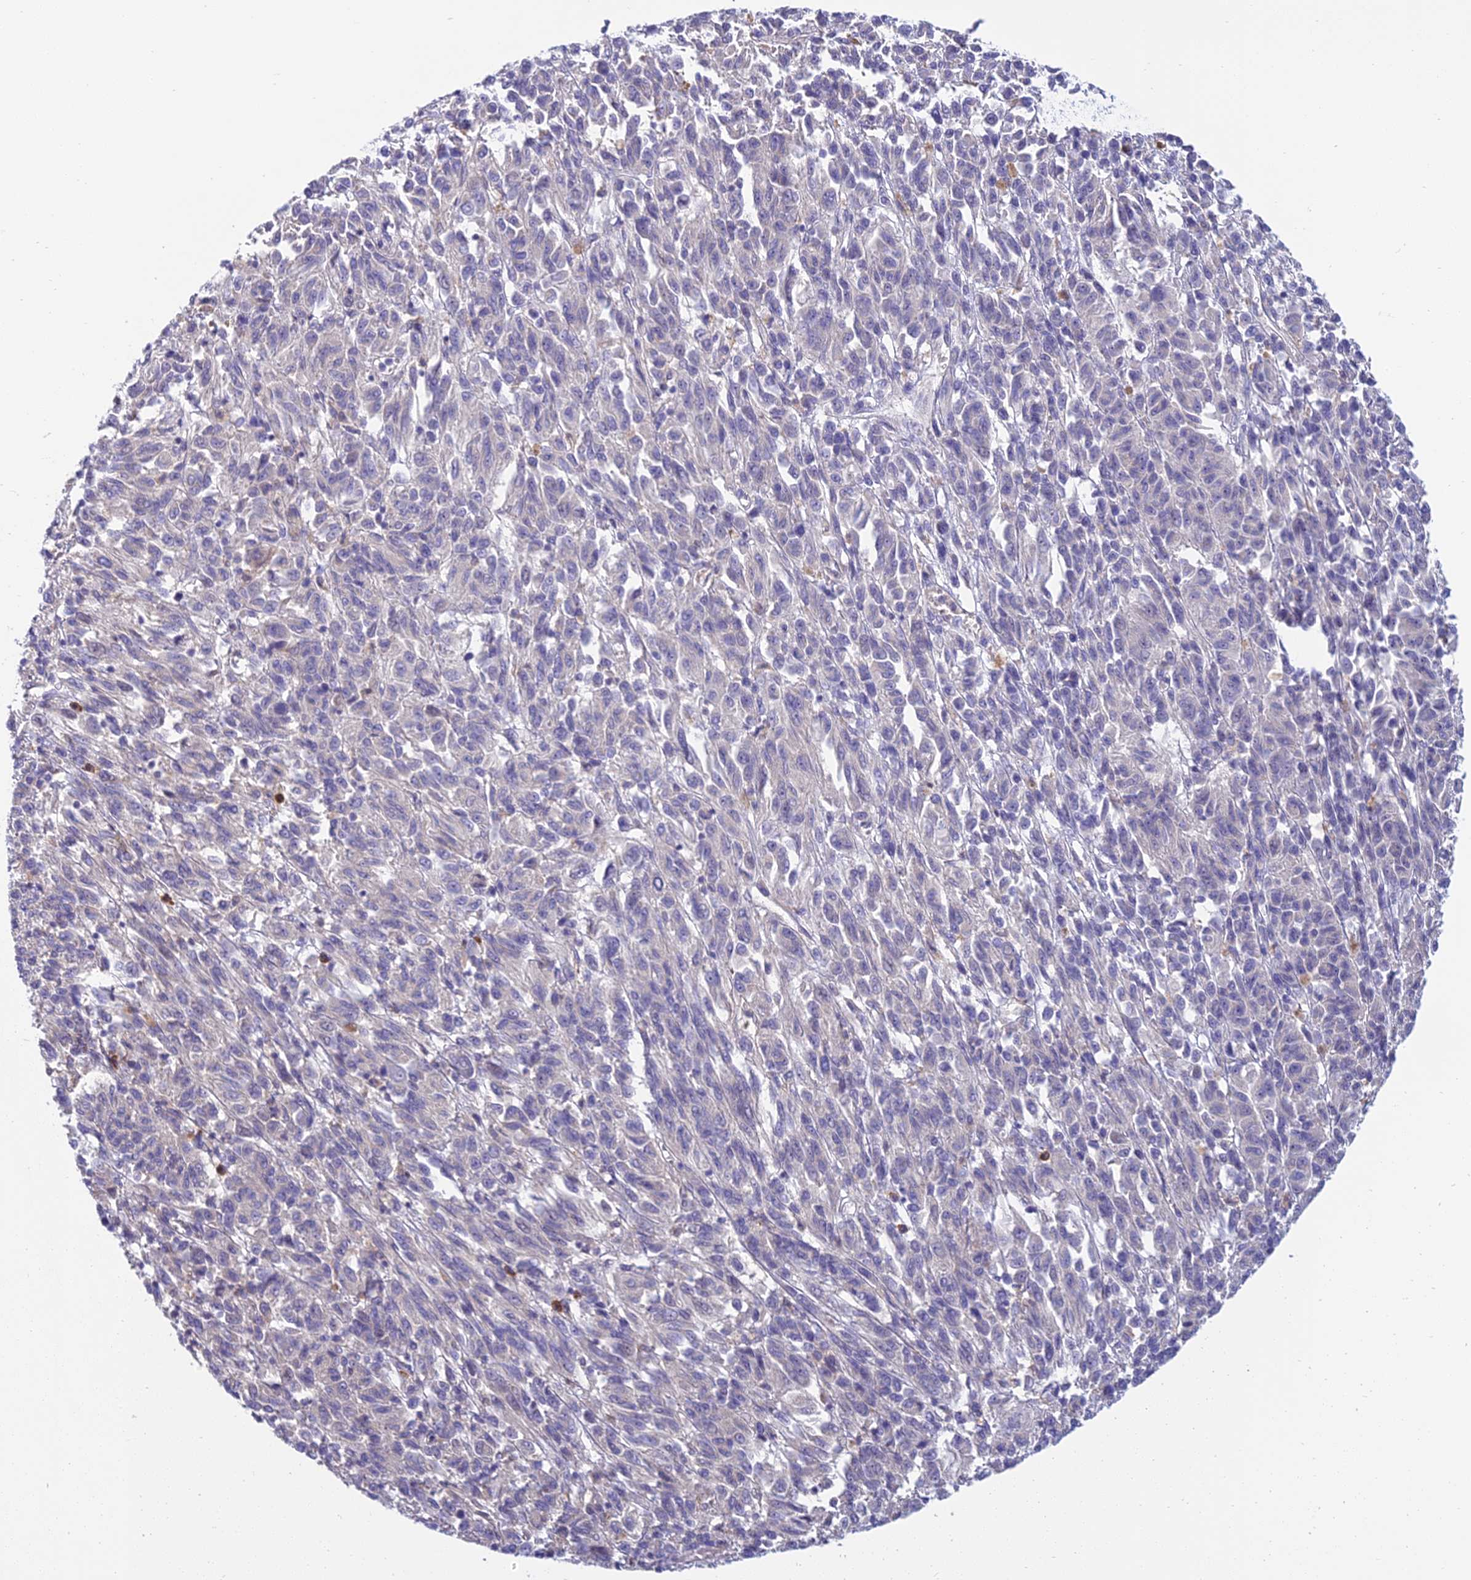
{"staining": {"intensity": "negative", "quantity": "none", "location": "none"}, "tissue": "melanoma", "cell_type": "Tumor cells", "image_type": "cancer", "snomed": [{"axis": "morphology", "description": "Malignant melanoma, Metastatic site"}, {"axis": "topography", "description": "Lung"}], "caption": "Human malignant melanoma (metastatic site) stained for a protein using immunohistochemistry (IHC) displays no expression in tumor cells.", "gene": "DUS2", "patient": {"sex": "male", "age": 64}}